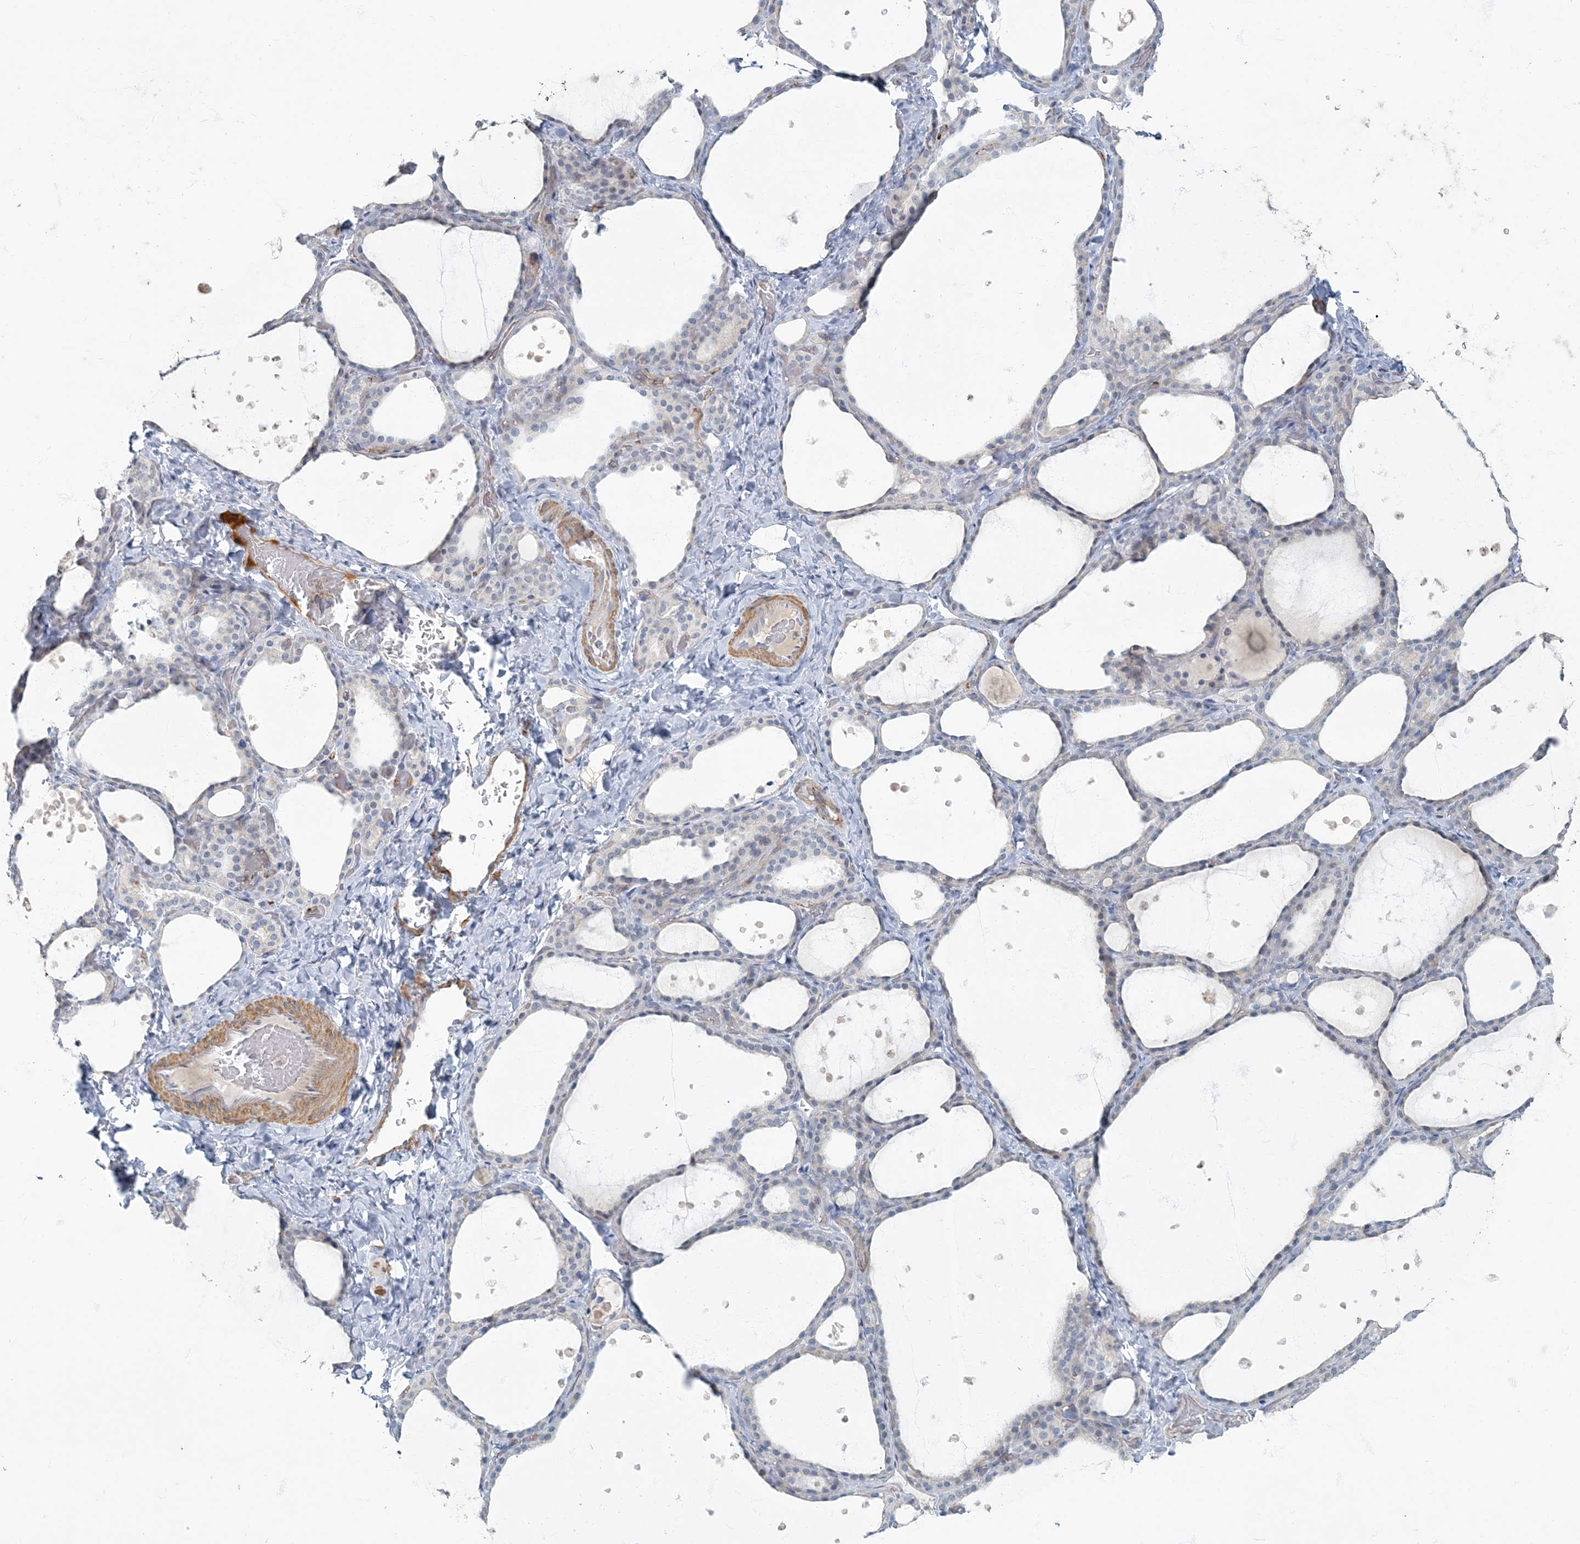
{"staining": {"intensity": "negative", "quantity": "none", "location": "none"}, "tissue": "thyroid gland", "cell_type": "Glandular cells", "image_type": "normal", "snomed": [{"axis": "morphology", "description": "Normal tissue, NOS"}, {"axis": "topography", "description": "Thyroid gland"}], "caption": "This is a photomicrograph of IHC staining of normal thyroid gland, which shows no positivity in glandular cells.", "gene": "MYOT", "patient": {"sex": "female", "age": 44}}